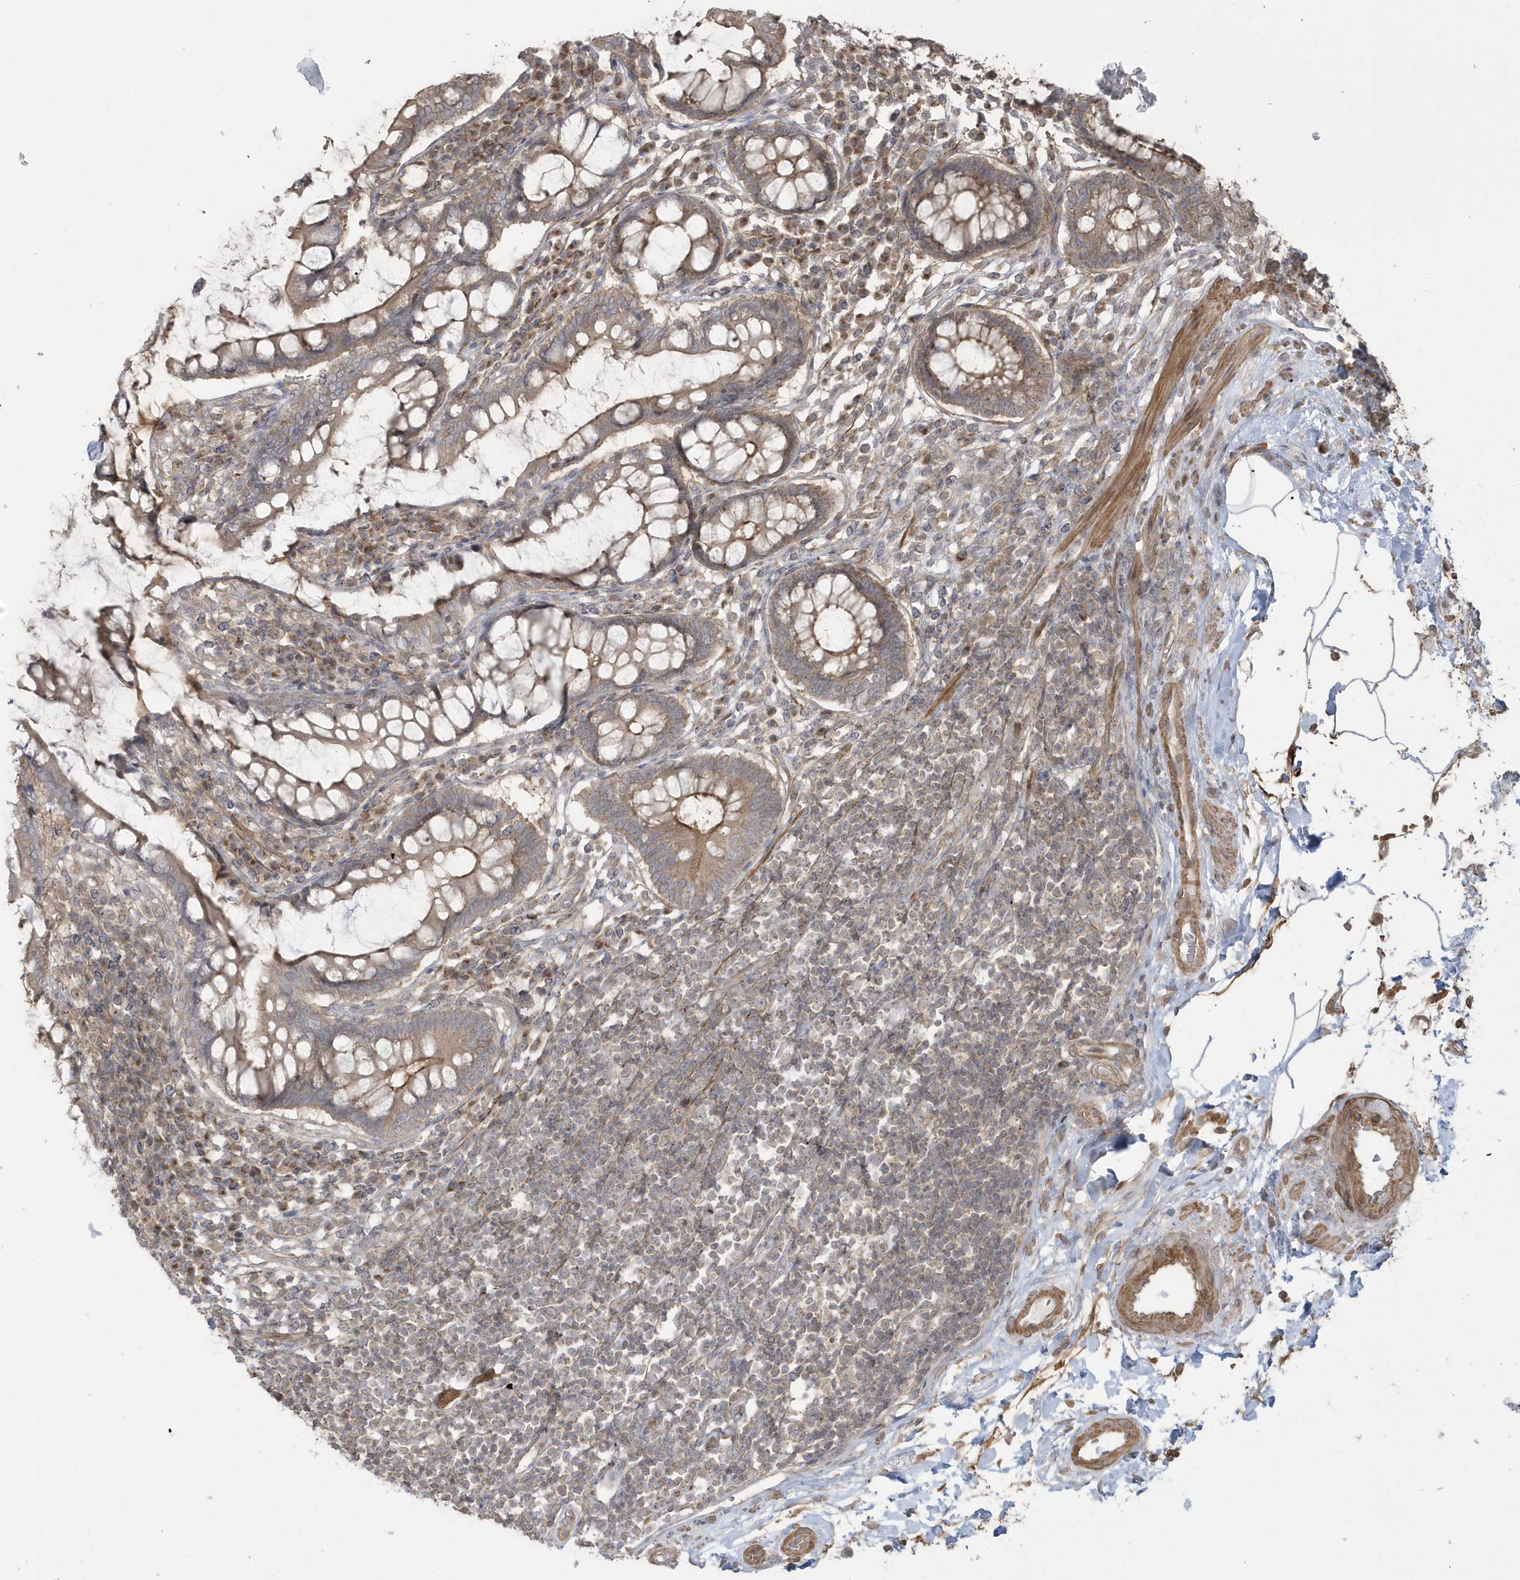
{"staining": {"intensity": "moderate", "quantity": ">75%", "location": "cytoplasmic/membranous"}, "tissue": "colon", "cell_type": "Endothelial cells", "image_type": "normal", "snomed": [{"axis": "morphology", "description": "Normal tissue, NOS"}, {"axis": "topography", "description": "Colon"}], "caption": "Immunohistochemistry (DAB (3,3'-diaminobenzidine)) staining of unremarkable colon demonstrates moderate cytoplasmic/membranous protein expression in approximately >75% of endothelial cells. (DAB IHC with brightfield microscopy, high magnification).", "gene": "ARMC8", "patient": {"sex": "female", "age": 79}}